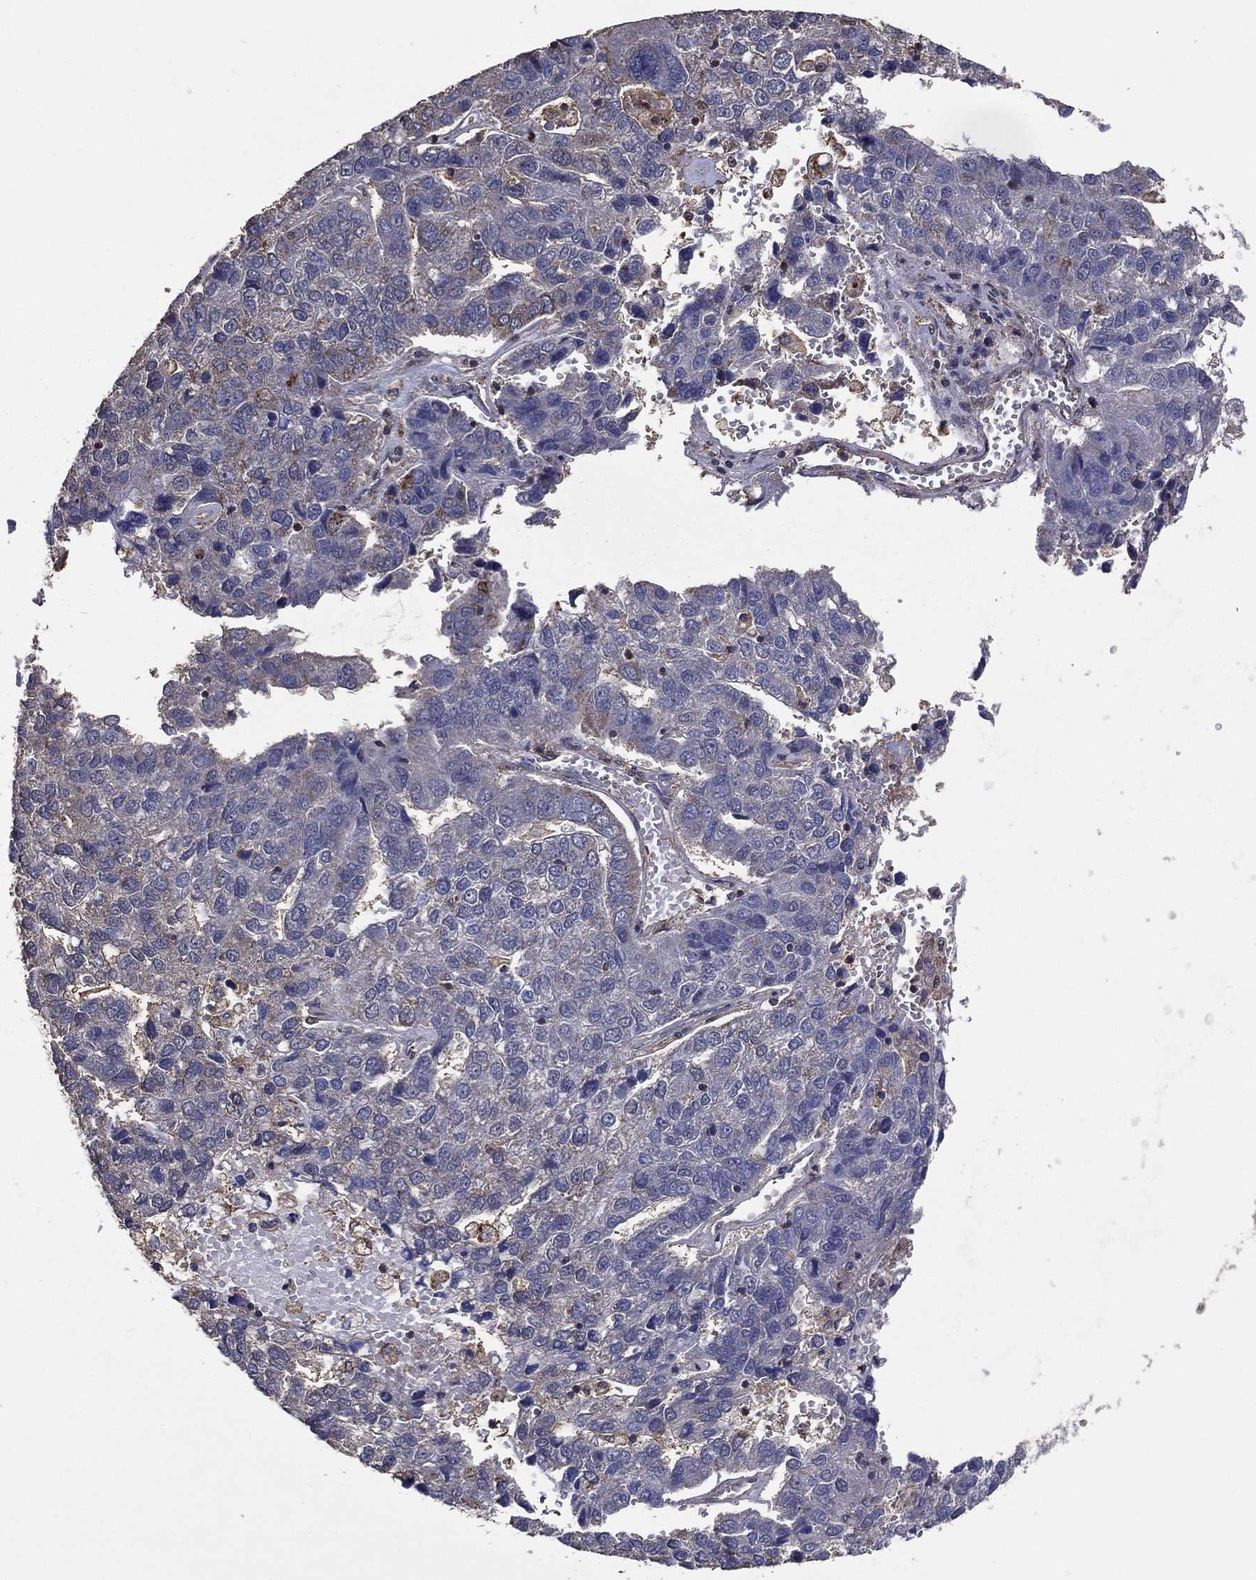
{"staining": {"intensity": "weak", "quantity": "<25%", "location": "cytoplasmic/membranous"}, "tissue": "pancreatic cancer", "cell_type": "Tumor cells", "image_type": "cancer", "snomed": [{"axis": "morphology", "description": "Adenocarcinoma, NOS"}, {"axis": "topography", "description": "Pancreas"}], "caption": "The micrograph exhibits no staining of tumor cells in pancreatic cancer.", "gene": "GPR183", "patient": {"sex": "female", "age": 61}}